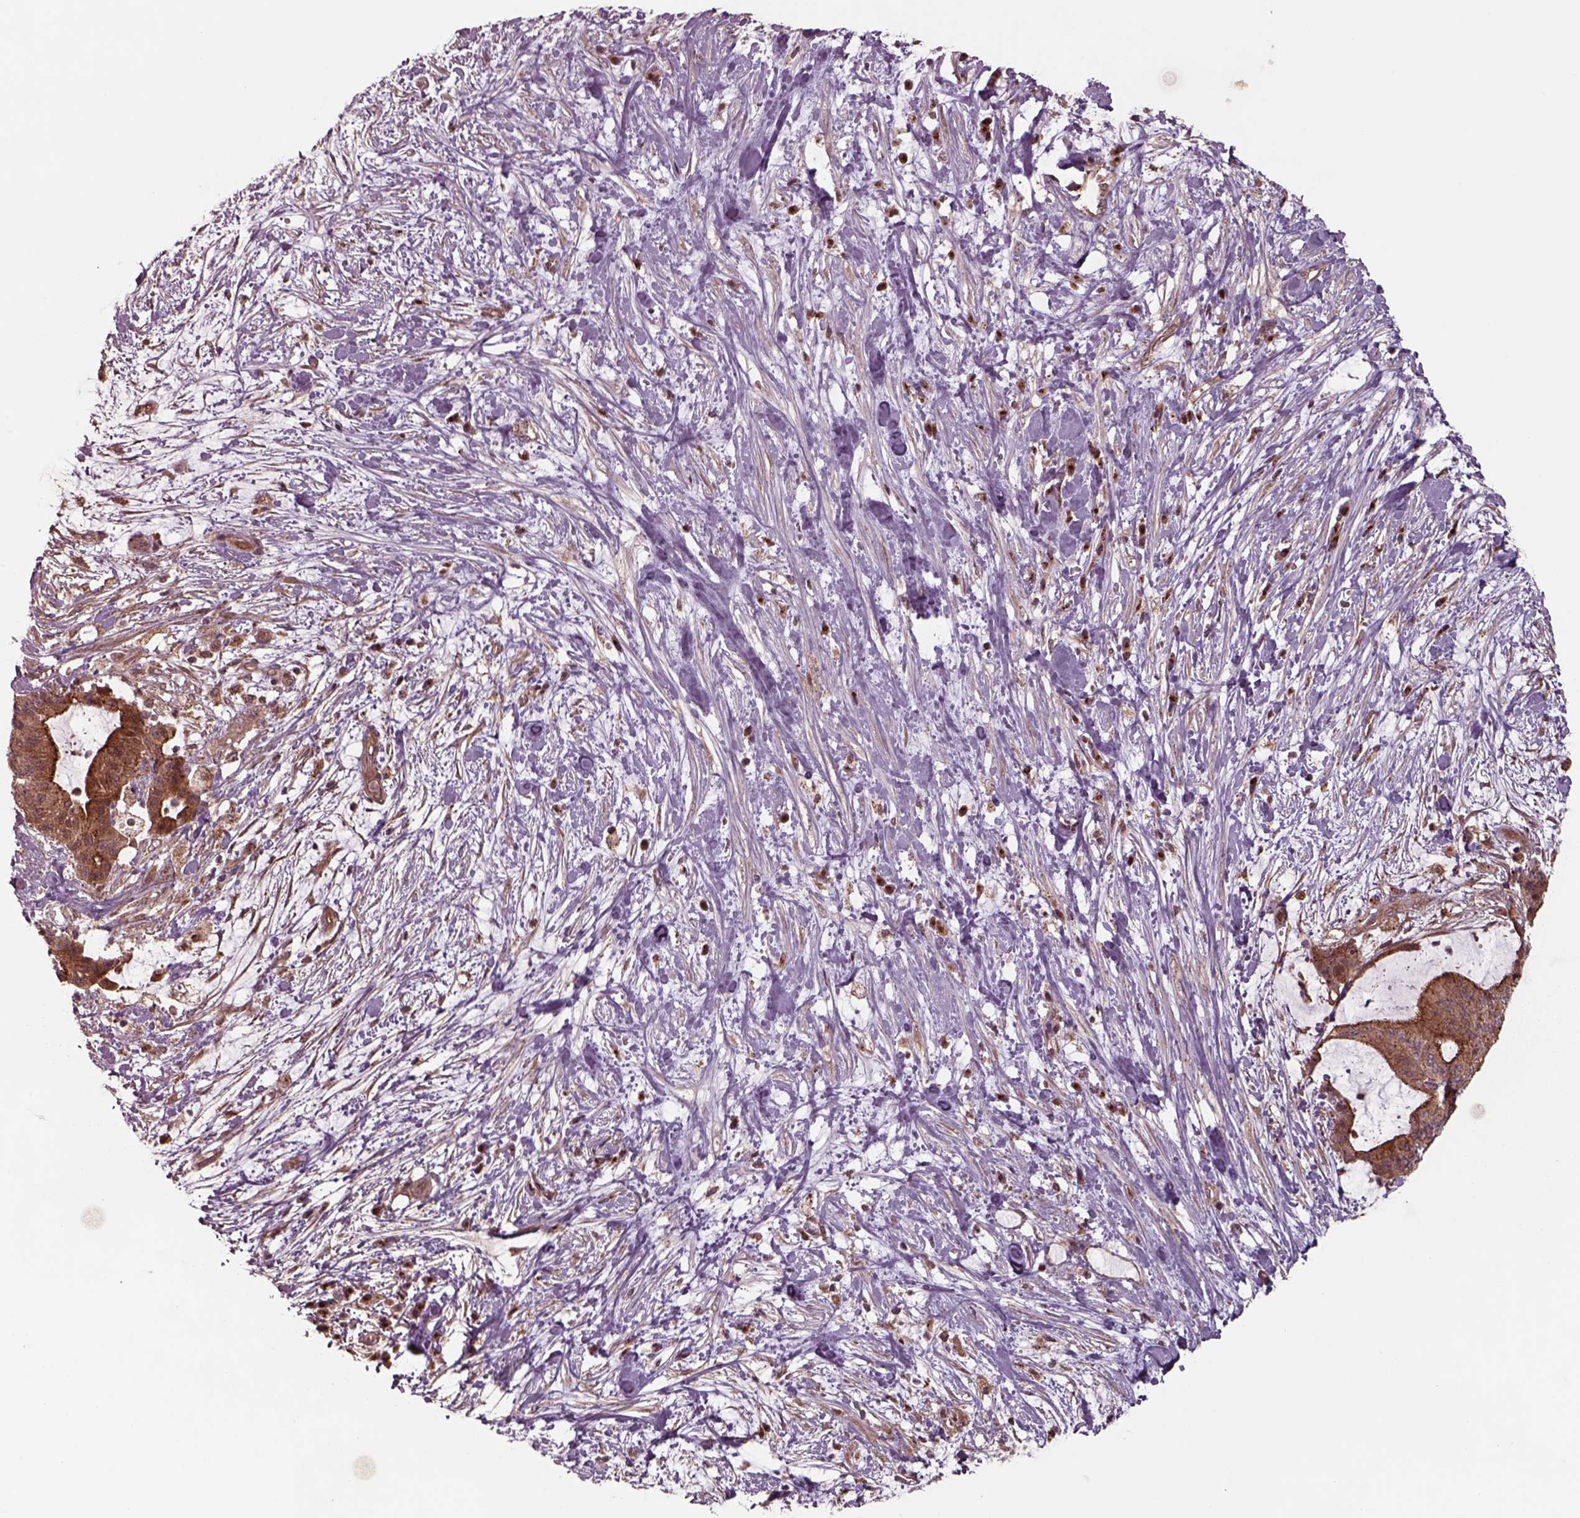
{"staining": {"intensity": "strong", "quantity": ">75%", "location": "cytoplasmic/membranous"}, "tissue": "liver cancer", "cell_type": "Tumor cells", "image_type": "cancer", "snomed": [{"axis": "morphology", "description": "Cholangiocarcinoma"}, {"axis": "topography", "description": "Liver"}], "caption": "The immunohistochemical stain highlights strong cytoplasmic/membranous positivity in tumor cells of liver cancer tissue. (DAB IHC, brown staining for protein, blue staining for nuclei).", "gene": "CHMP3", "patient": {"sex": "female", "age": 73}}